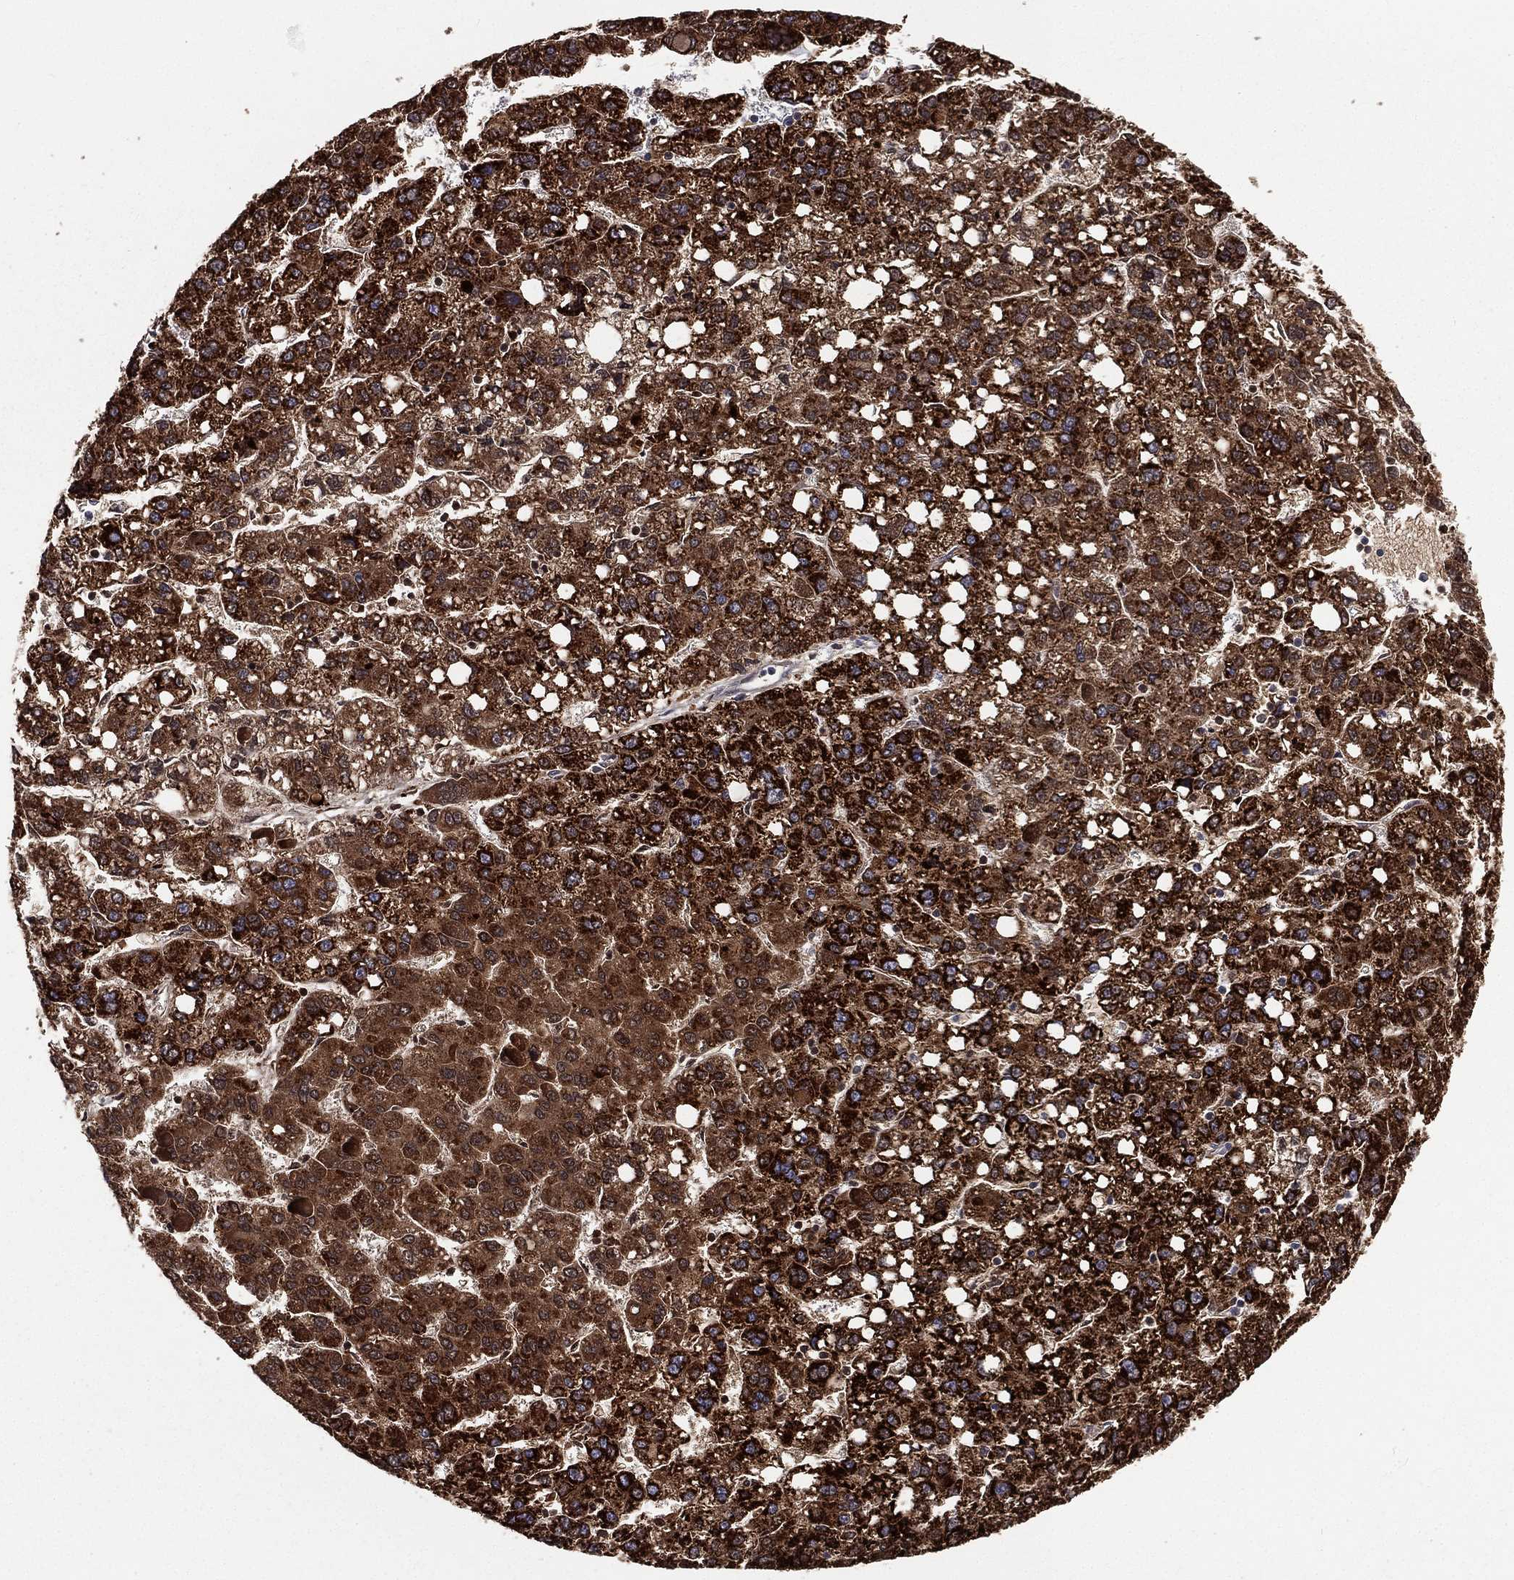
{"staining": {"intensity": "strong", "quantity": ">75%", "location": "cytoplasmic/membranous"}, "tissue": "liver cancer", "cell_type": "Tumor cells", "image_type": "cancer", "snomed": [{"axis": "morphology", "description": "Carcinoma, Hepatocellular, NOS"}, {"axis": "topography", "description": "Liver"}], "caption": "A high-resolution image shows IHC staining of liver cancer, which shows strong cytoplasmic/membranous positivity in approximately >75% of tumor cells.", "gene": "HADH", "patient": {"sex": "female", "age": 82}}